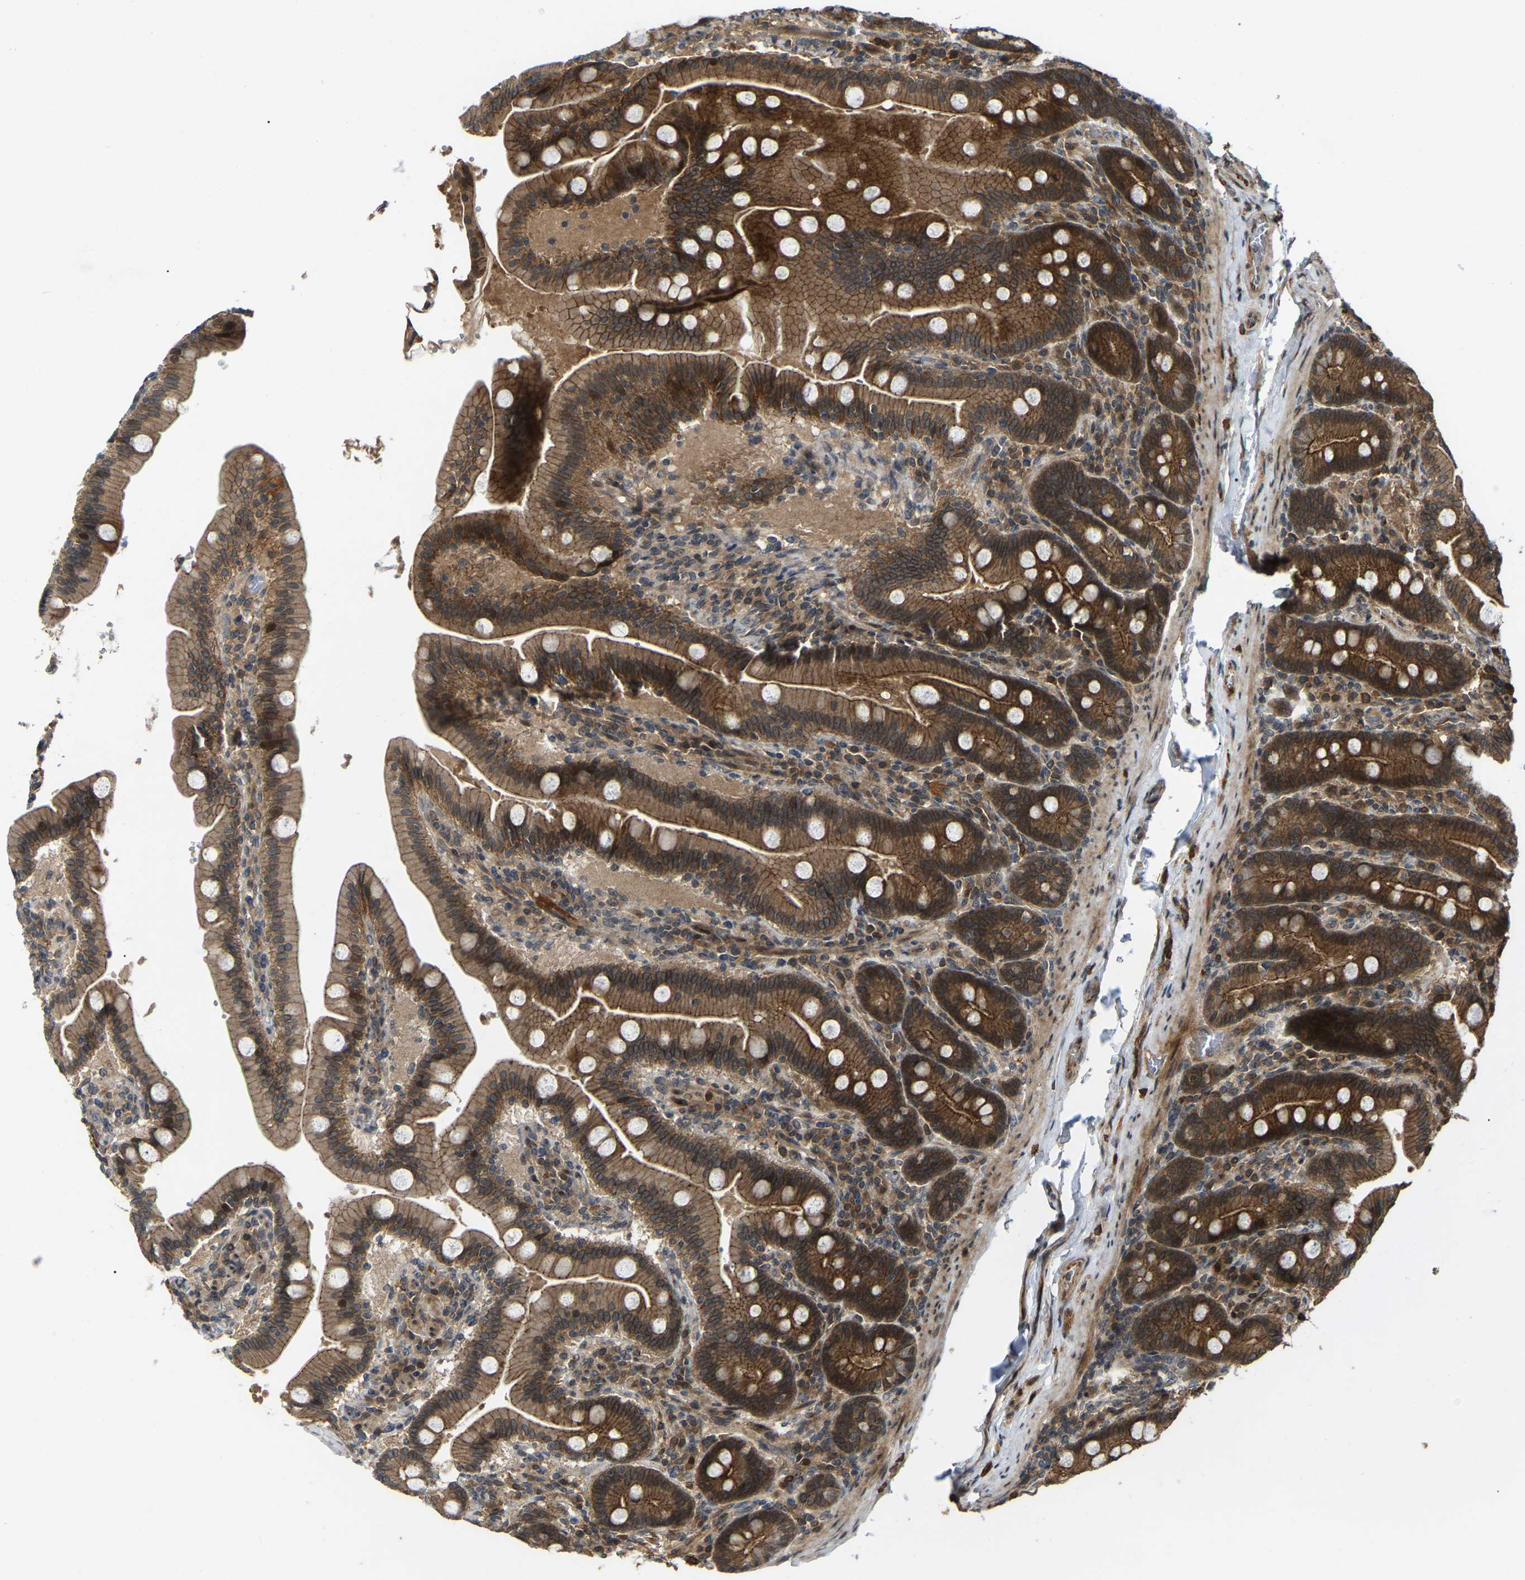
{"staining": {"intensity": "strong", "quantity": ">75%", "location": "cytoplasmic/membranous,nuclear"}, "tissue": "duodenum", "cell_type": "Glandular cells", "image_type": "normal", "snomed": [{"axis": "morphology", "description": "Normal tissue, NOS"}, {"axis": "topography", "description": "Duodenum"}], "caption": "A brown stain labels strong cytoplasmic/membranous,nuclear staining of a protein in glandular cells of benign duodenum. The staining is performed using DAB (3,3'-diaminobenzidine) brown chromogen to label protein expression. The nuclei are counter-stained blue using hematoxylin.", "gene": "KIAA1549", "patient": {"sex": "male", "age": 54}}